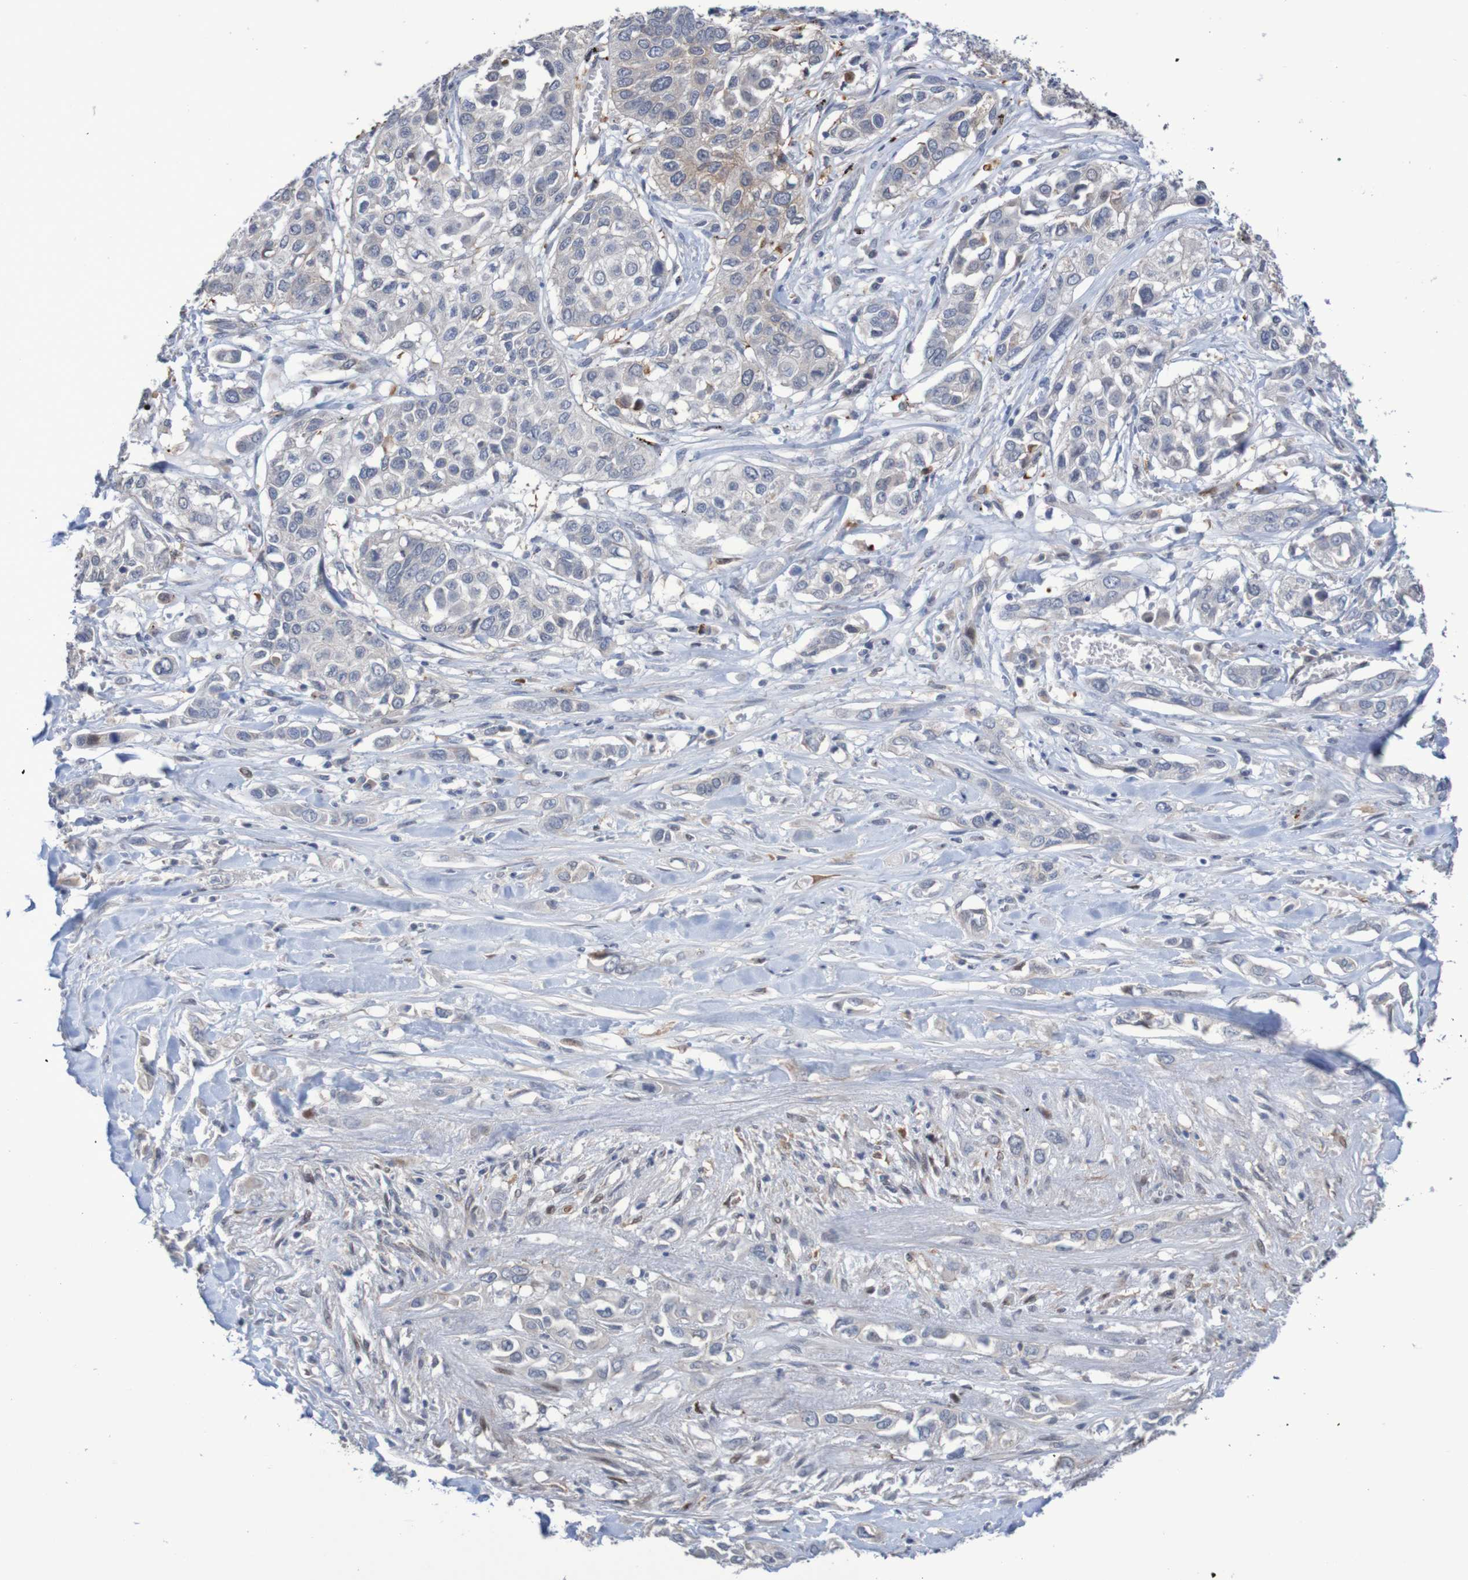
{"staining": {"intensity": "negative", "quantity": "none", "location": "none"}, "tissue": "lung cancer", "cell_type": "Tumor cells", "image_type": "cancer", "snomed": [{"axis": "morphology", "description": "Squamous cell carcinoma, NOS"}, {"axis": "topography", "description": "Lung"}], "caption": "Lung squamous cell carcinoma was stained to show a protein in brown. There is no significant positivity in tumor cells. Nuclei are stained in blue.", "gene": "FBP2", "patient": {"sex": "male", "age": 71}}